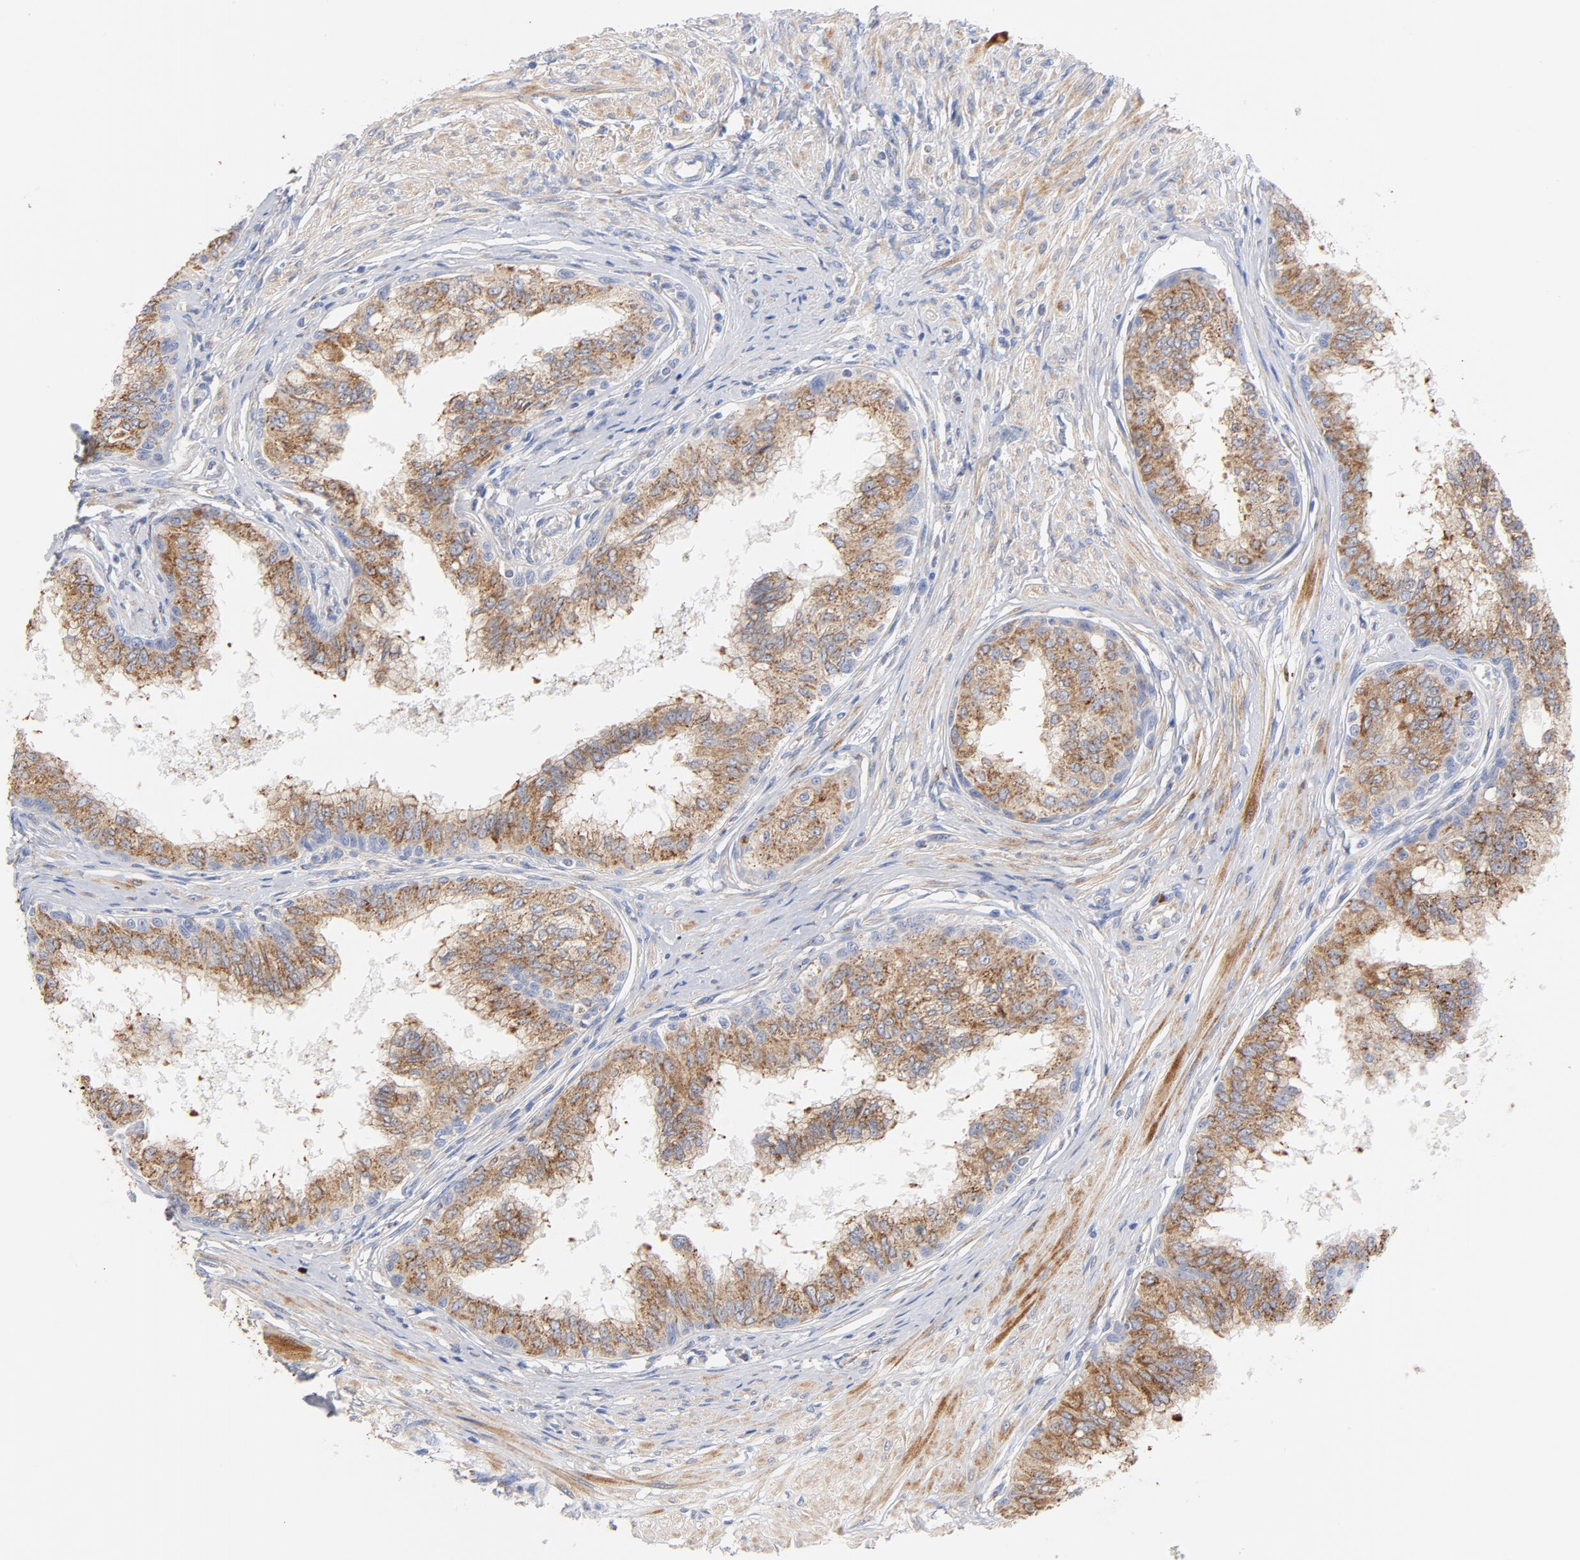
{"staining": {"intensity": "moderate", "quantity": ">75%", "location": "cytoplasmic/membranous"}, "tissue": "prostate", "cell_type": "Glandular cells", "image_type": "normal", "snomed": [{"axis": "morphology", "description": "Normal tissue, NOS"}, {"axis": "topography", "description": "Prostate"}, {"axis": "topography", "description": "Seminal veicle"}], "caption": "This is an image of immunohistochemistry (IHC) staining of normal prostate, which shows moderate expression in the cytoplasmic/membranous of glandular cells.", "gene": "RAPGEF3", "patient": {"sex": "male", "age": 60}}